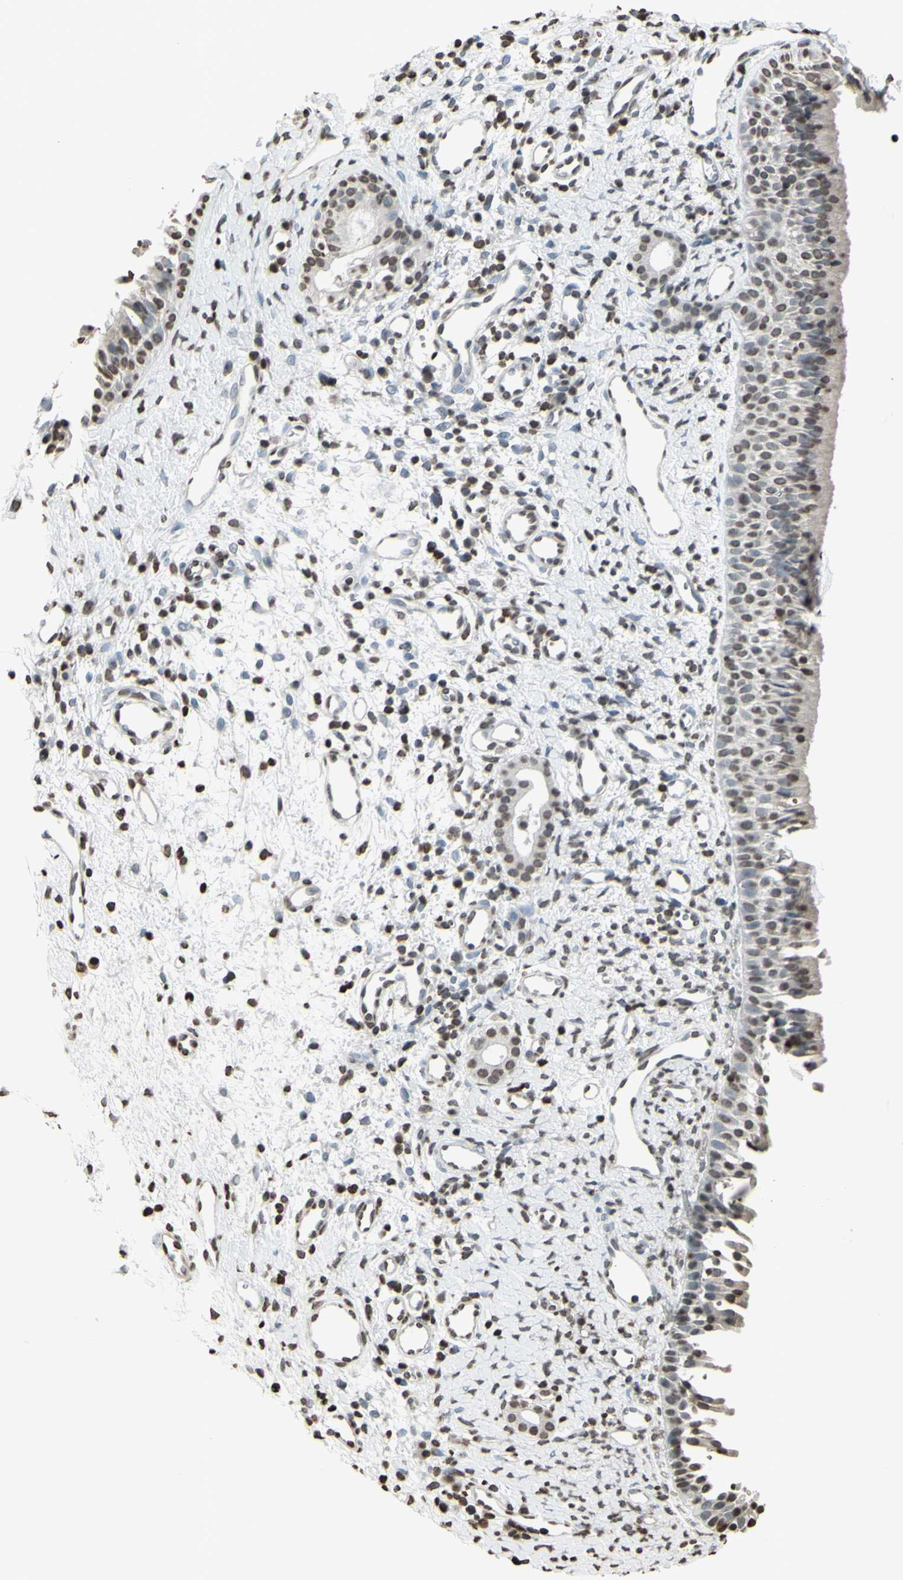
{"staining": {"intensity": "weak", "quantity": "25%-75%", "location": "cytoplasmic/membranous,nuclear"}, "tissue": "nasopharynx", "cell_type": "Respiratory epithelial cells", "image_type": "normal", "snomed": [{"axis": "morphology", "description": "Normal tissue, NOS"}, {"axis": "topography", "description": "Nasopharynx"}], "caption": "Nasopharynx stained for a protein displays weak cytoplasmic/membranous,nuclear positivity in respiratory epithelial cells. (IHC, brightfield microscopy, high magnification).", "gene": "CD79B", "patient": {"sex": "male", "age": 22}}